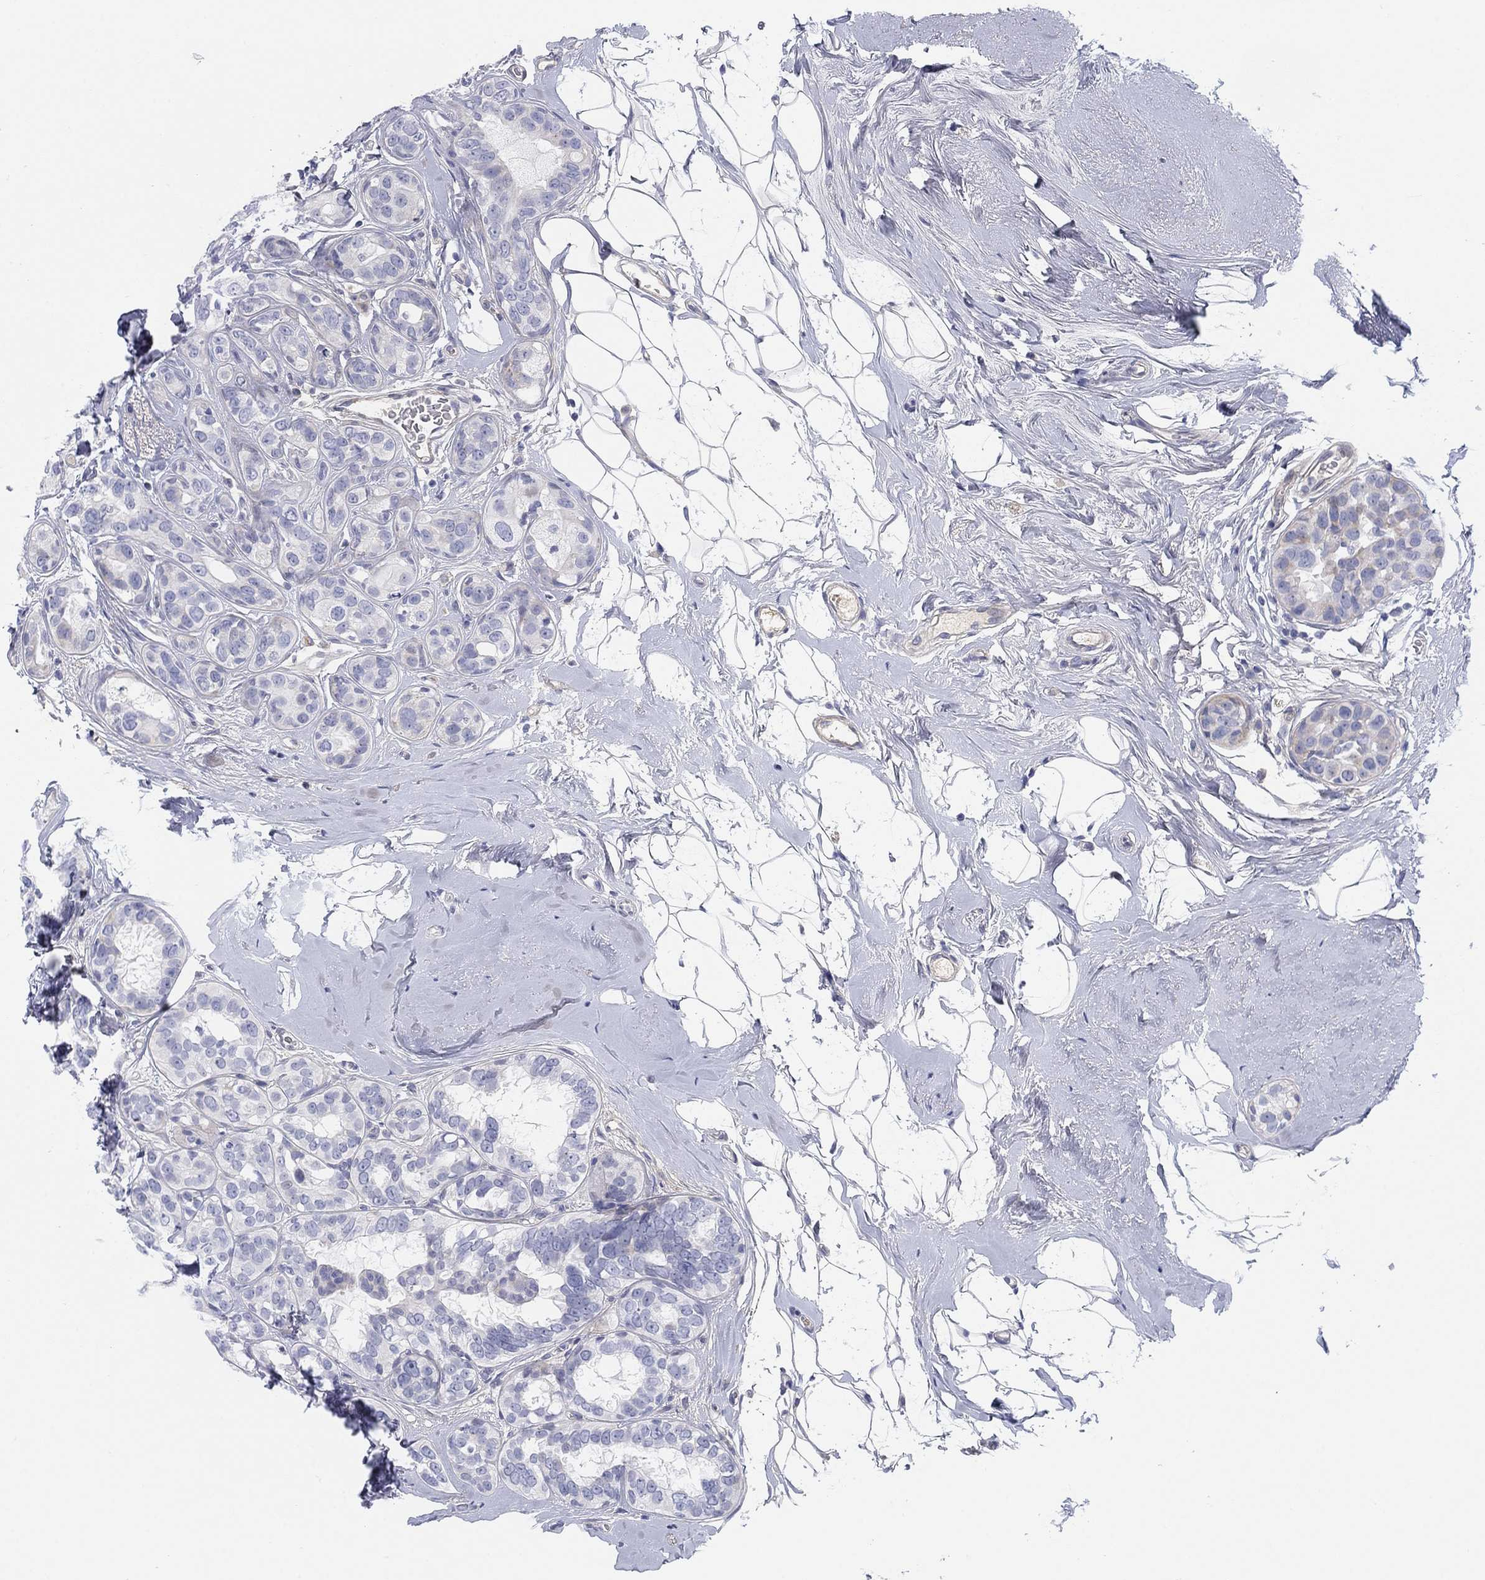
{"staining": {"intensity": "negative", "quantity": "none", "location": "none"}, "tissue": "breast cancer", "cell_type": "Tumor cells", "image_type": "cancer", "snomed": [{"axis": "morphology", "description": "Duct carcinoma"}, {"axis": "topography", "description": "Breast"}], "caption": "This is an immunohistochemistry (IHC) image of breast cancer (intraductal carcinoma). There is no positivity in tumor cells.", "gene": "HEATR4", "patient": {"sex": "female", "age": 55}}